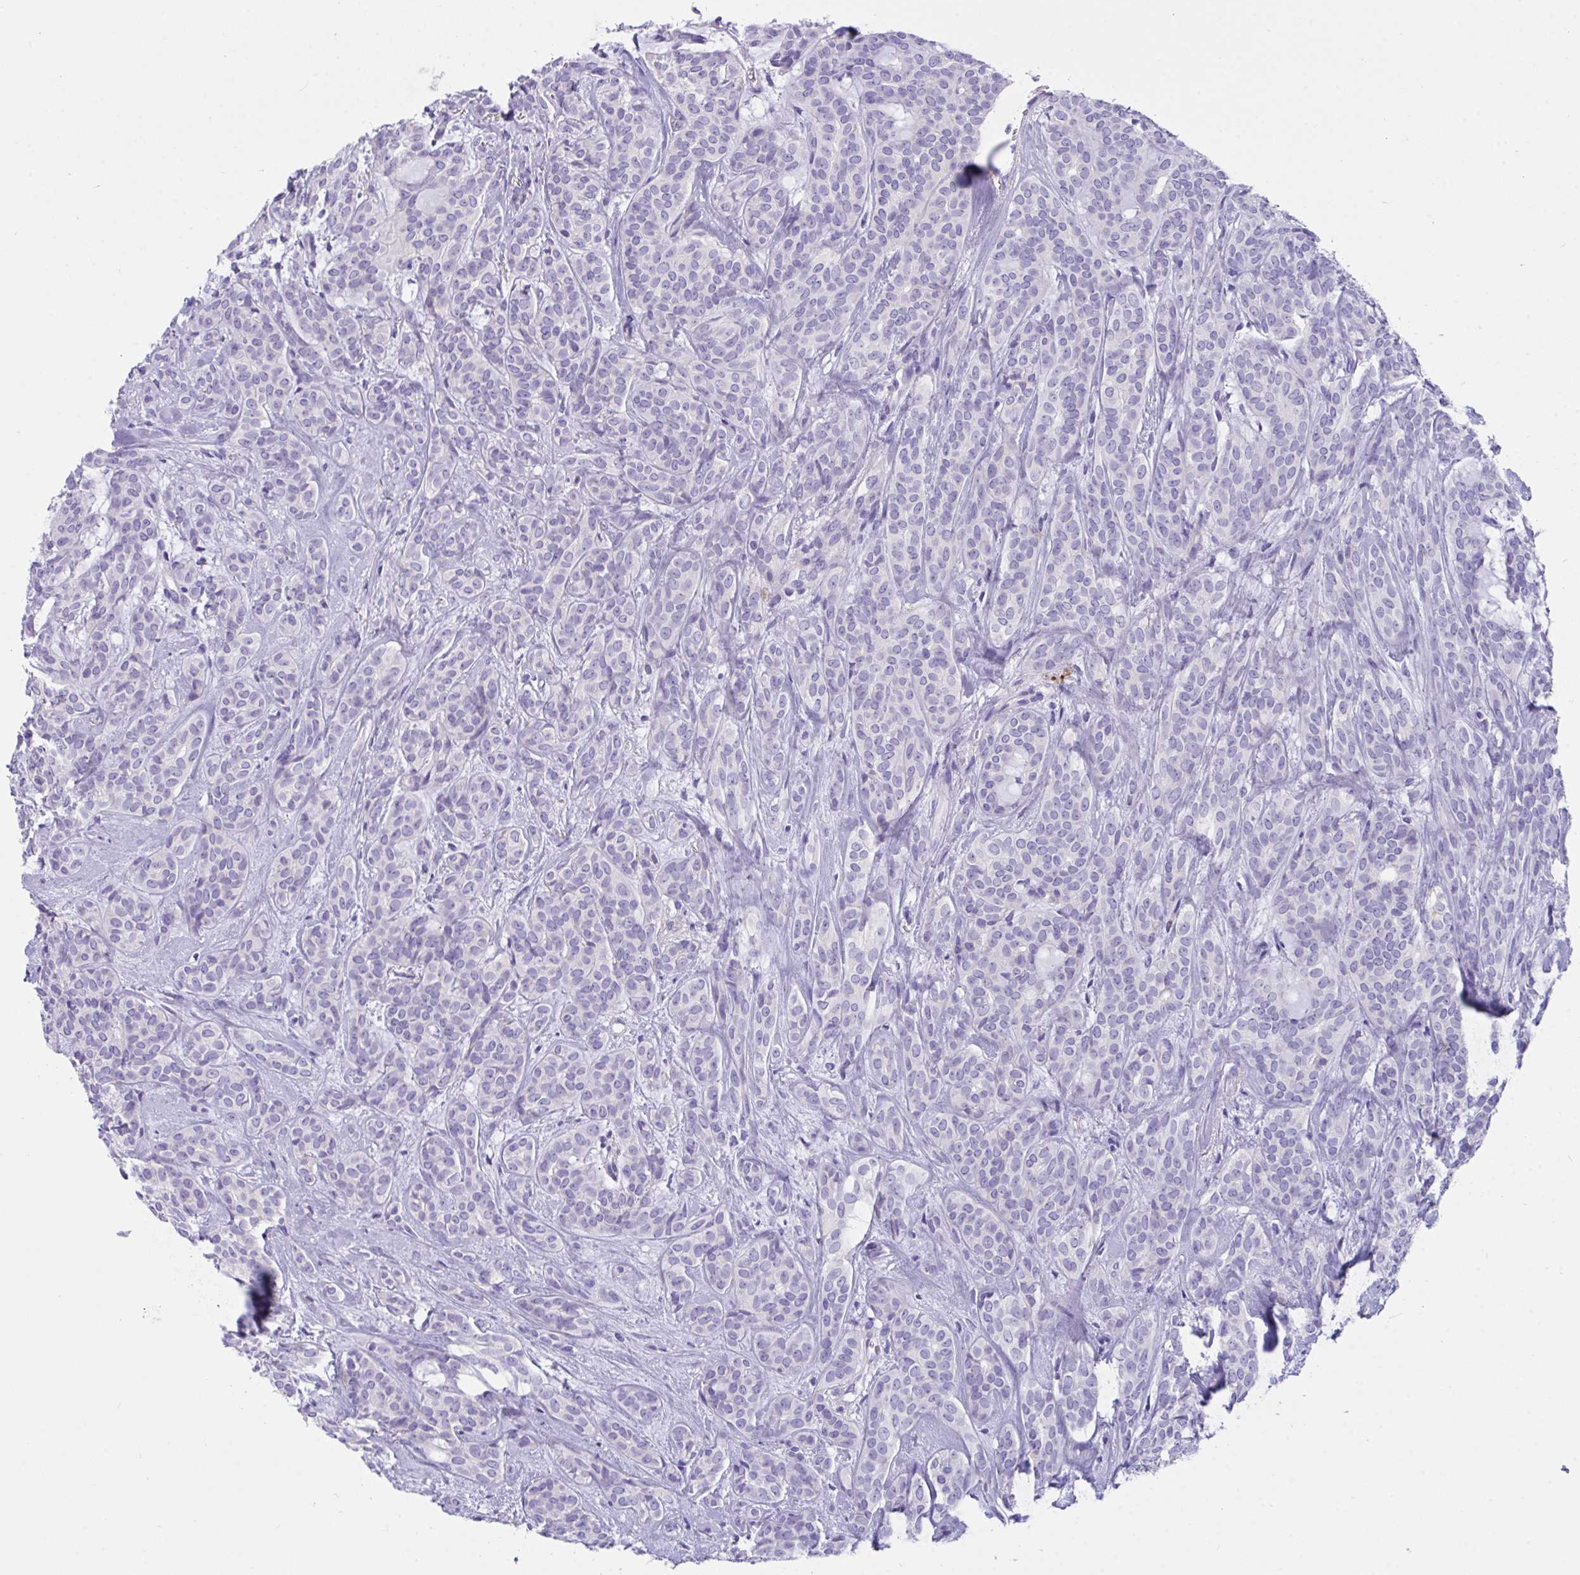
{"staining": {"intensity": "negative", "quantity": "none", "location": "none"}, "tissue": "head and neck cancer", "cell_type": "Tumor cells", "image_type": "cancer", "snomed": [{"axis": "morphology", "description": "Adenocarcinoma, NOS"}, {"axis": "topography", "description": "Head-Neck"}], "caption": "Head and neck cancer was stained to show a protein in brown. There is no significant staining in tumor cells. (IHC, brightfield microscopy, high magnification).", "gene": "TMEM106B", "patient": {"sex": "female", "age": 57}}